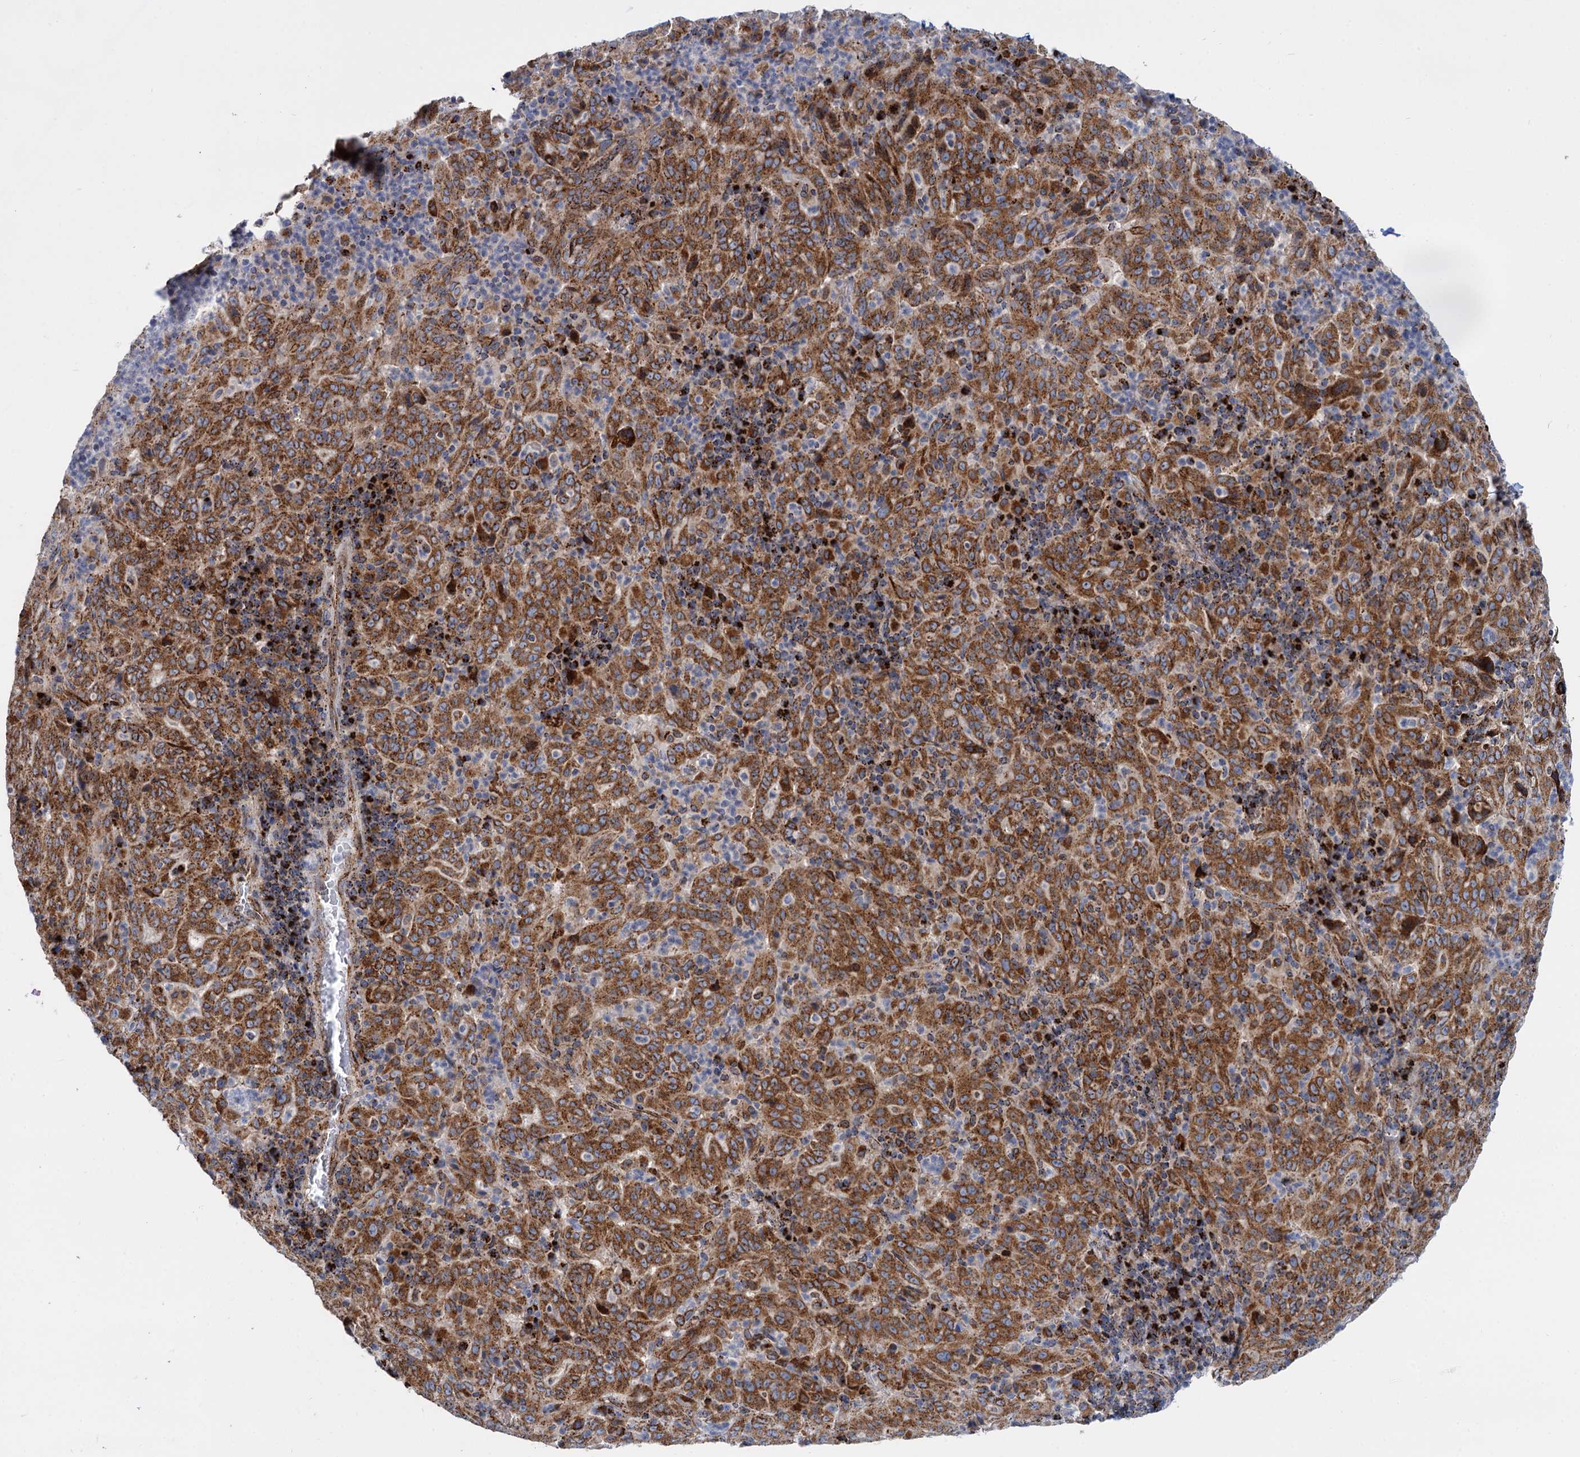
{"staining": {"intensity": "strong", "quantity": ">75%", "location": "cytoplasmic/membranous"}, "tissue": "pancreatic cancer", "cell_type": "Tumor cells", "image_type": "cancer", "snomed": [{"axis": "morphology", "description": "Adenocarcinoma, NOS"}, {"axis": "topography", "description": "Pancreas"}], "caption": "Protein staining shows strong cytoplasmic/membranous expression in approximately >75% of tumor cells in pancreatic cancer.", "gene": "SUPT20H", "patient": {"sex": "male", "age": 63}}